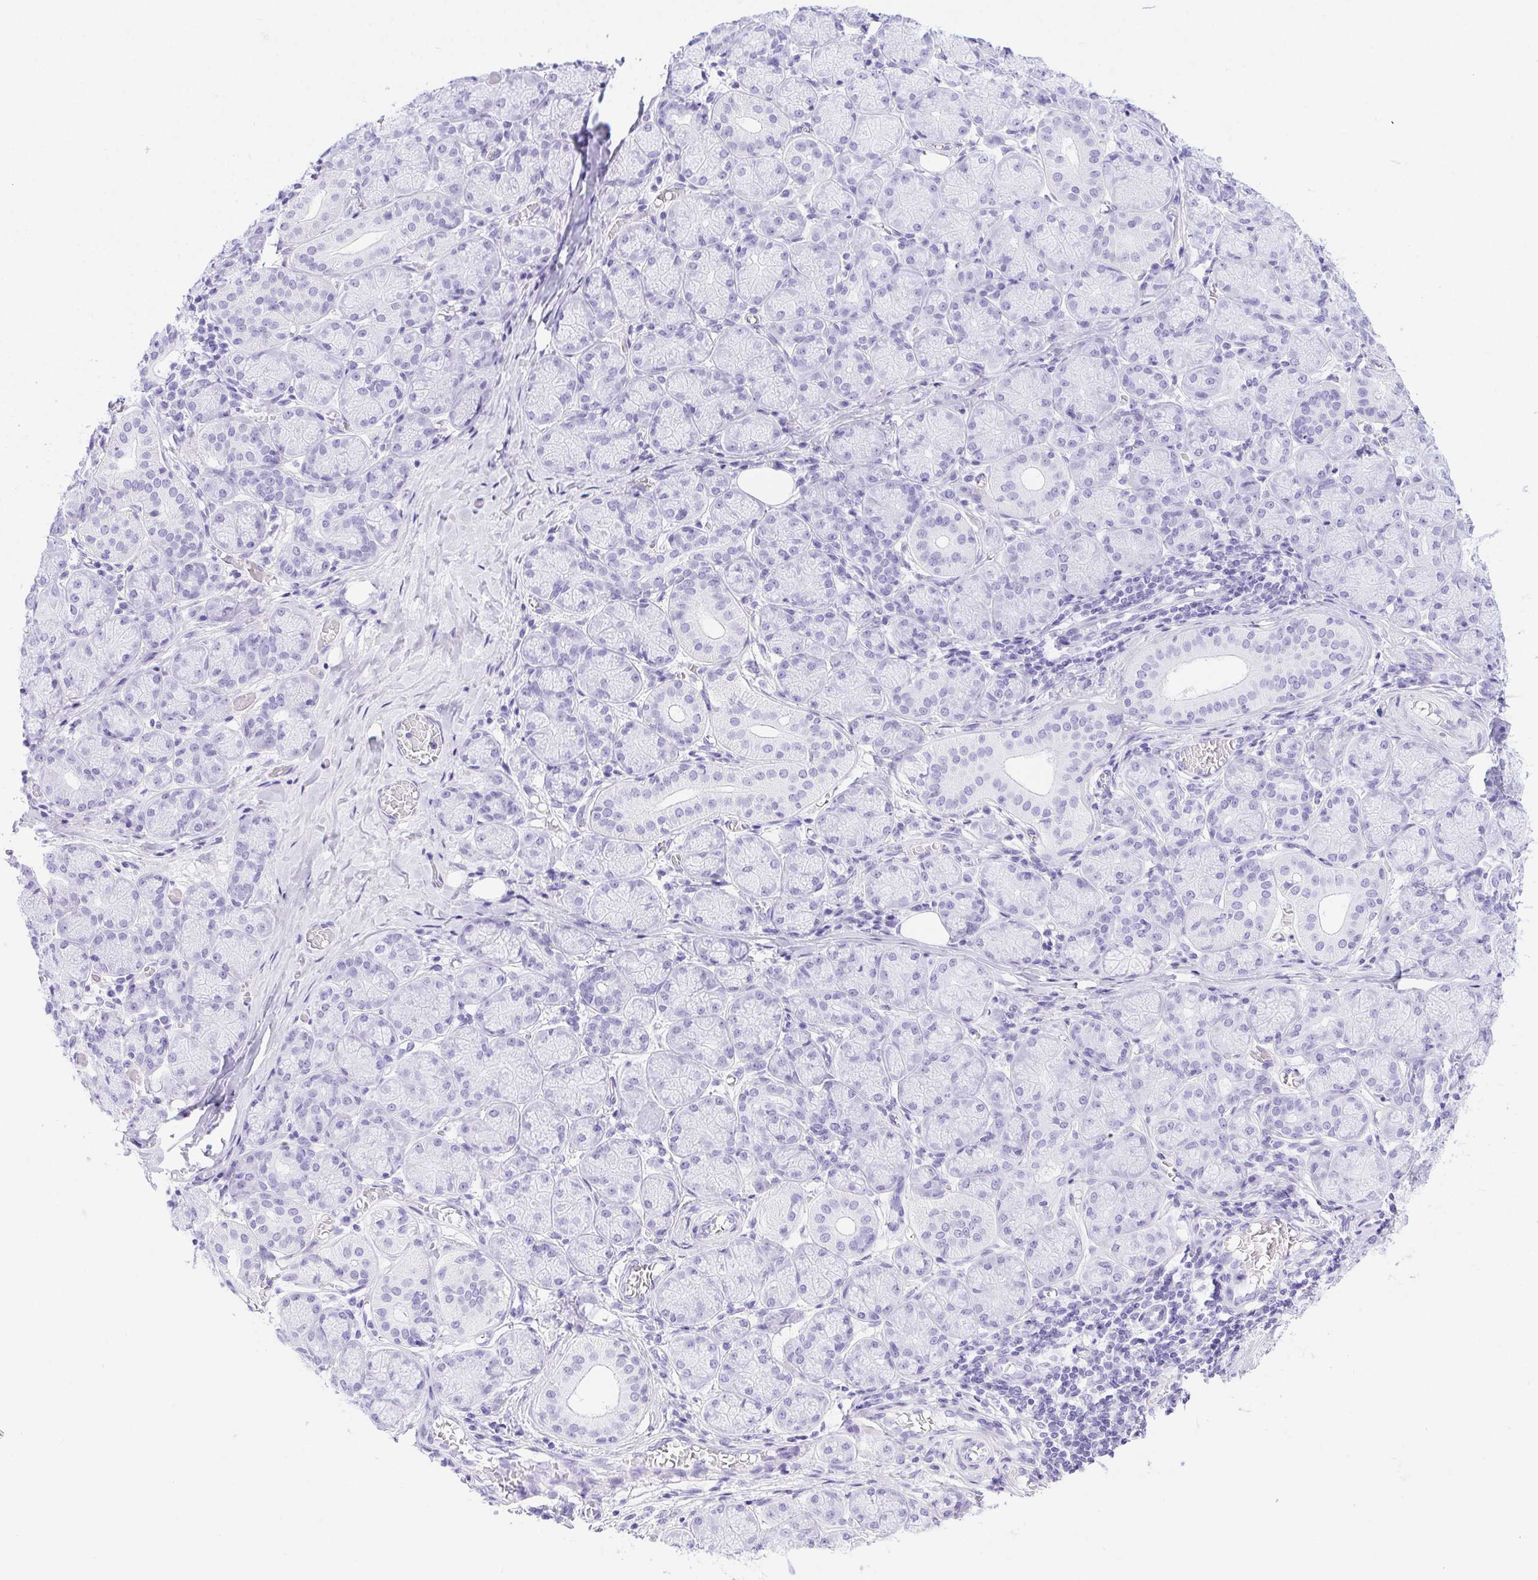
{"staining": {"intensity": "weak", "quantity": "25%-75%", "location": "nuclear"}, "tissue": "salivary gland", "cell_type": "Glandular cells", "image_type": "normal", "snomed": [{"axis": "morphology", "description": "Normal tissue, NOS"}, {"axis": "topography", "description": "Salivary gland"}, {"axis": "topography", "description": "Peripheral nerve tissue"}], "caption": "Immunohistochemical staining of unremarkable human salivary gland displays weak nuclear protein staining in about 25%-75% of glandular cells. Immunohistochemistry (ihc) stains the protein in brown and the nuclei are stained blue.", "gene": "DDX17", "patient": {"sex": "female", "age": 24}}